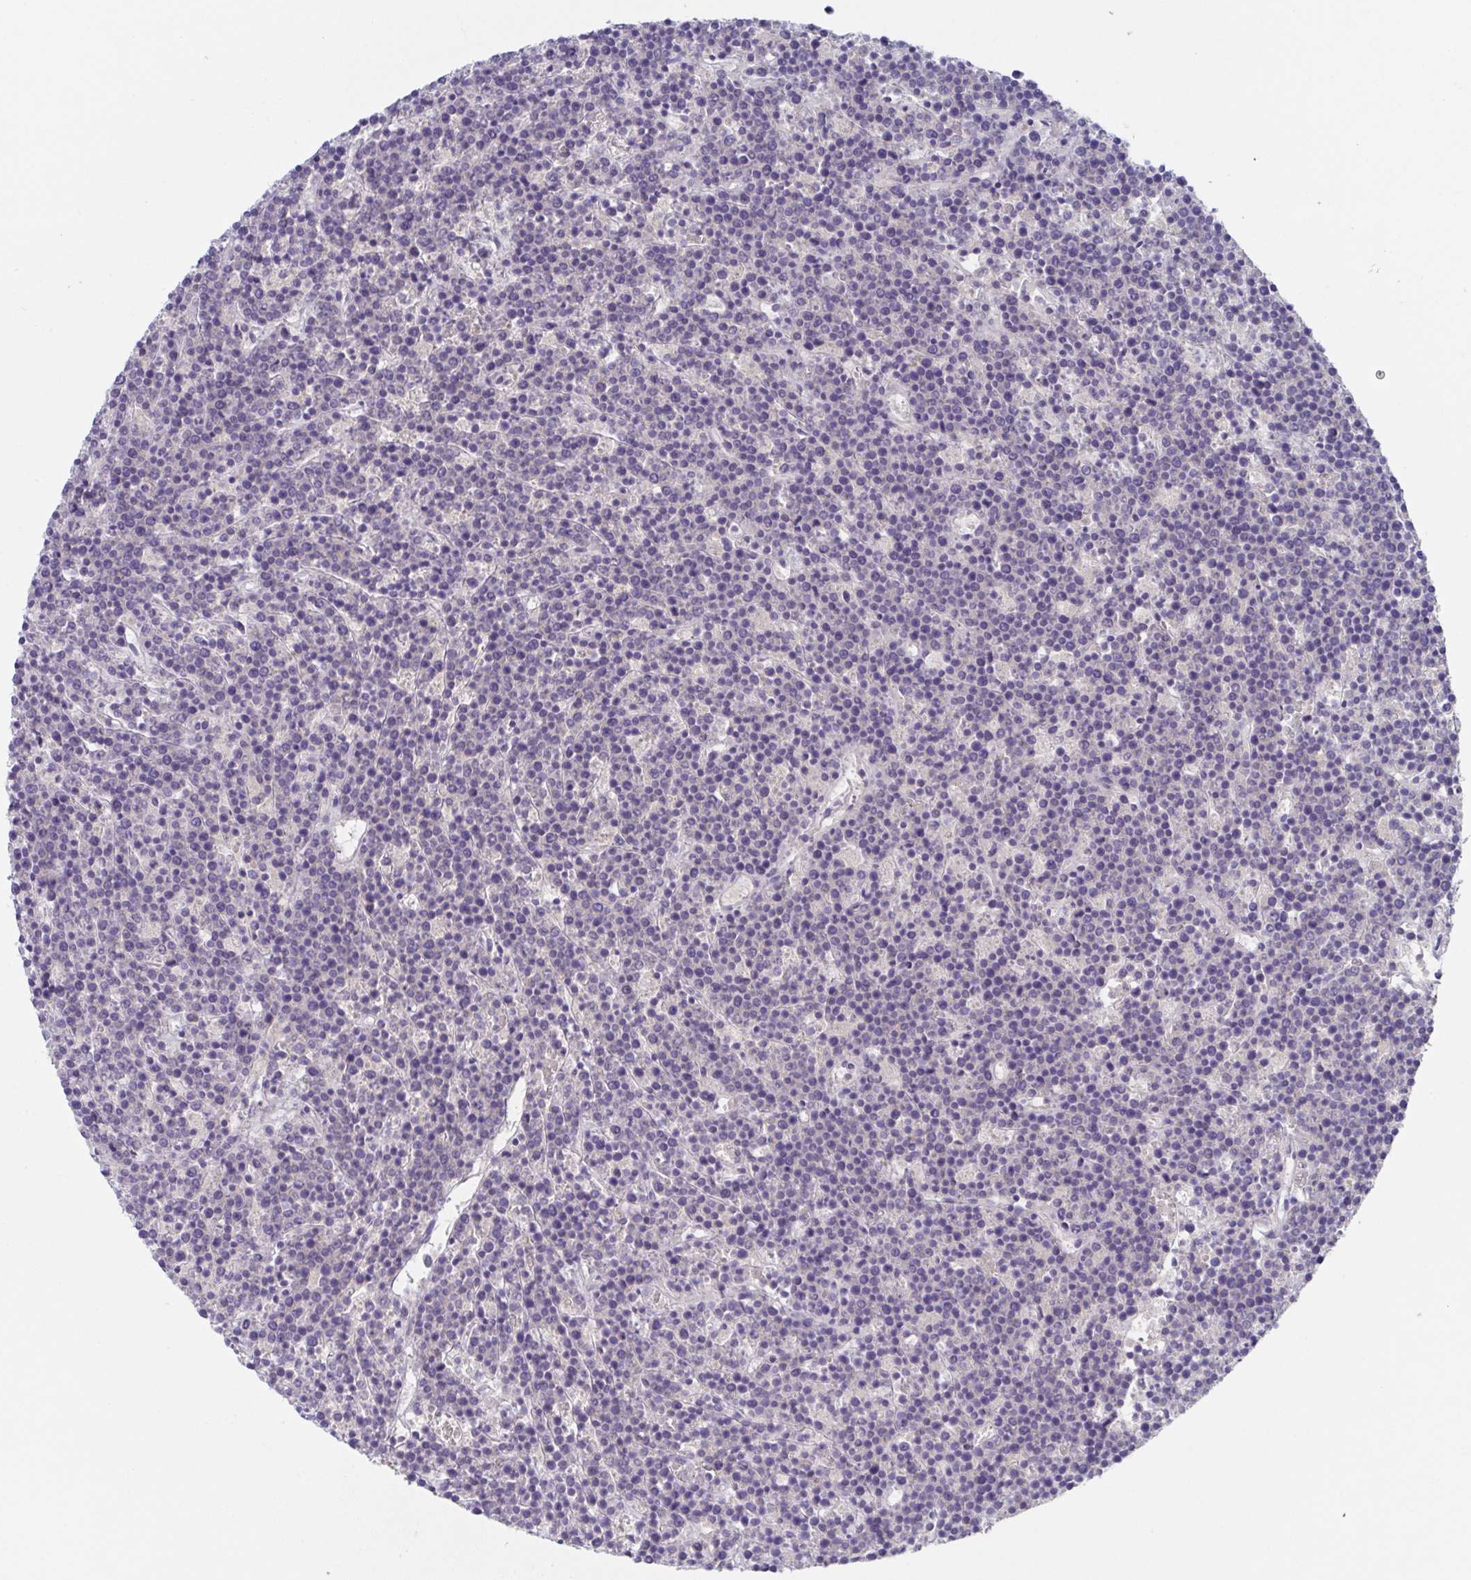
{"staining": {"intensity": "negative", "quantity": "none", "location": "none"}, "tissue": "lymphoma", "cell_type": "Tumor cells", "image_type": "cancer", "snomed": [{"axis": "morphology", "description": "Malignant lymphoma, non-Hodgkin's type, High grade"}, {"axis": "topography", "description": "Ovary"}], "caption": "This is an immunohistochemistry (IHC) photomicrograph of malignant lymphoma, non-Hodgkin's type (high-grade). There is no staining in tumor cells.", "gene": "HTR2A", "patient": {"sex": "female", "age": 56}}